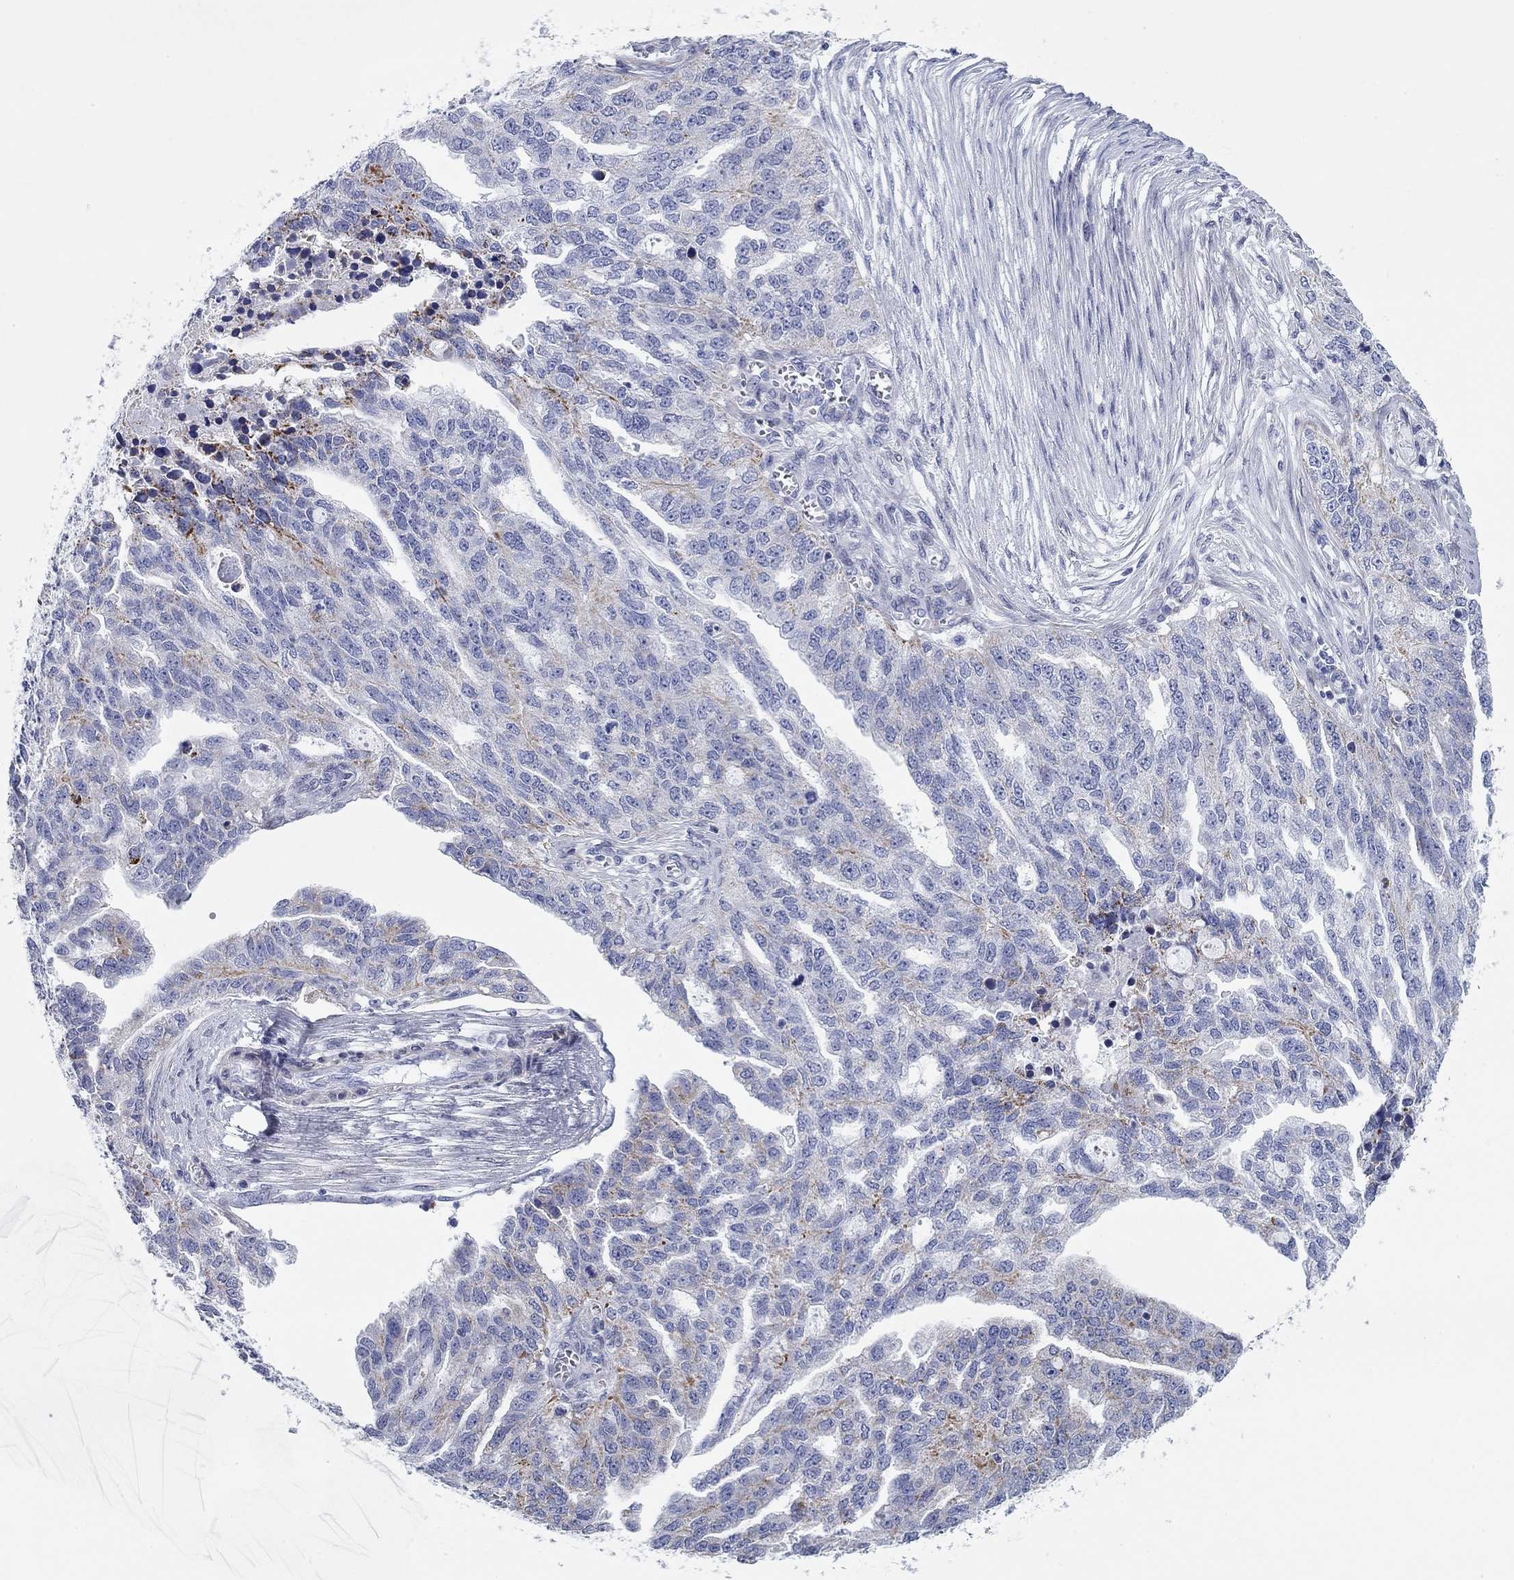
{"staining": {"intensity": "moderate", "quantity": "<25%", "location": "cytoplasmic/membranous"}, "tissue": "ovarian cancer", "cell_type": "Tumor cells", "image_type": "cancer", "snomed": [{"axis": "morphology", "description": "Cystadenocarcinoma, serous, NOS"}, {"axis": "topography", "description": "Ovary"}], "caption": "Ovarian serous cystadenocarcinoma stained with a protein marker exhibits moderate staining in tumor cells.", "gene": "CHI3L2", "patient": {"sex": "female", "age": 51}}